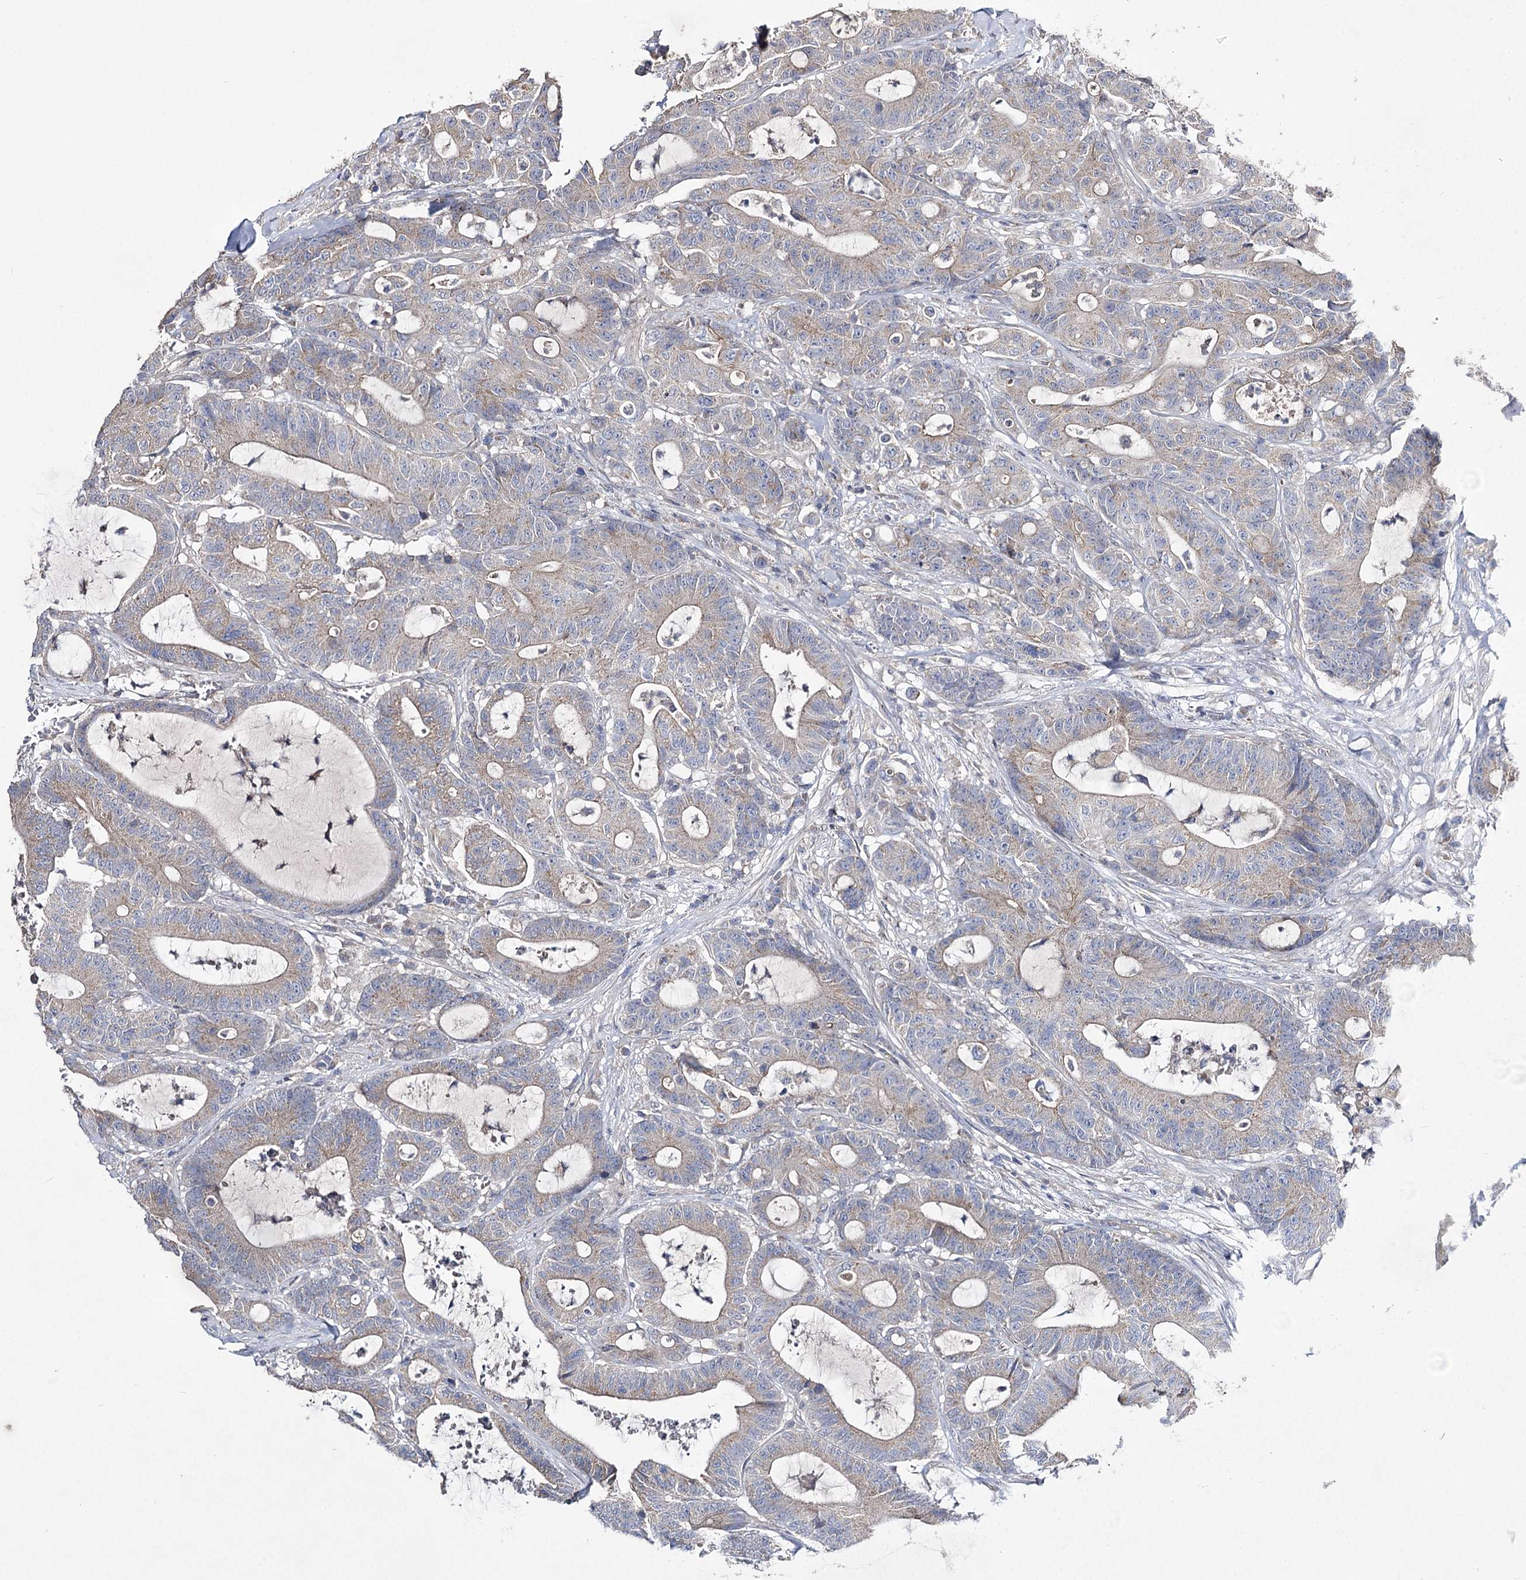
{"staining": {"intensity": "weak", "quantity": "25%-75%", "location": "cytoplasmic/membranous"}, "tissue": "colorectal cancer", "cell_type": "Tumor cells", "image_type": "cancer", "snomed": [{"axis": "morphology", "description": "Adenocarcinoma, NOS"}, {"axis": "topography", "description": "Colon"}], "caption": "Approximately 25%-75% of tumor cells in colorectal cancer (adenocarcinoma) exhibit weak cytoplasmic/membranous protein expression as visualized by brown immunohistochemical staining.", "gene": "AURKC", "patient": {"sex": "female", "age": 84}}